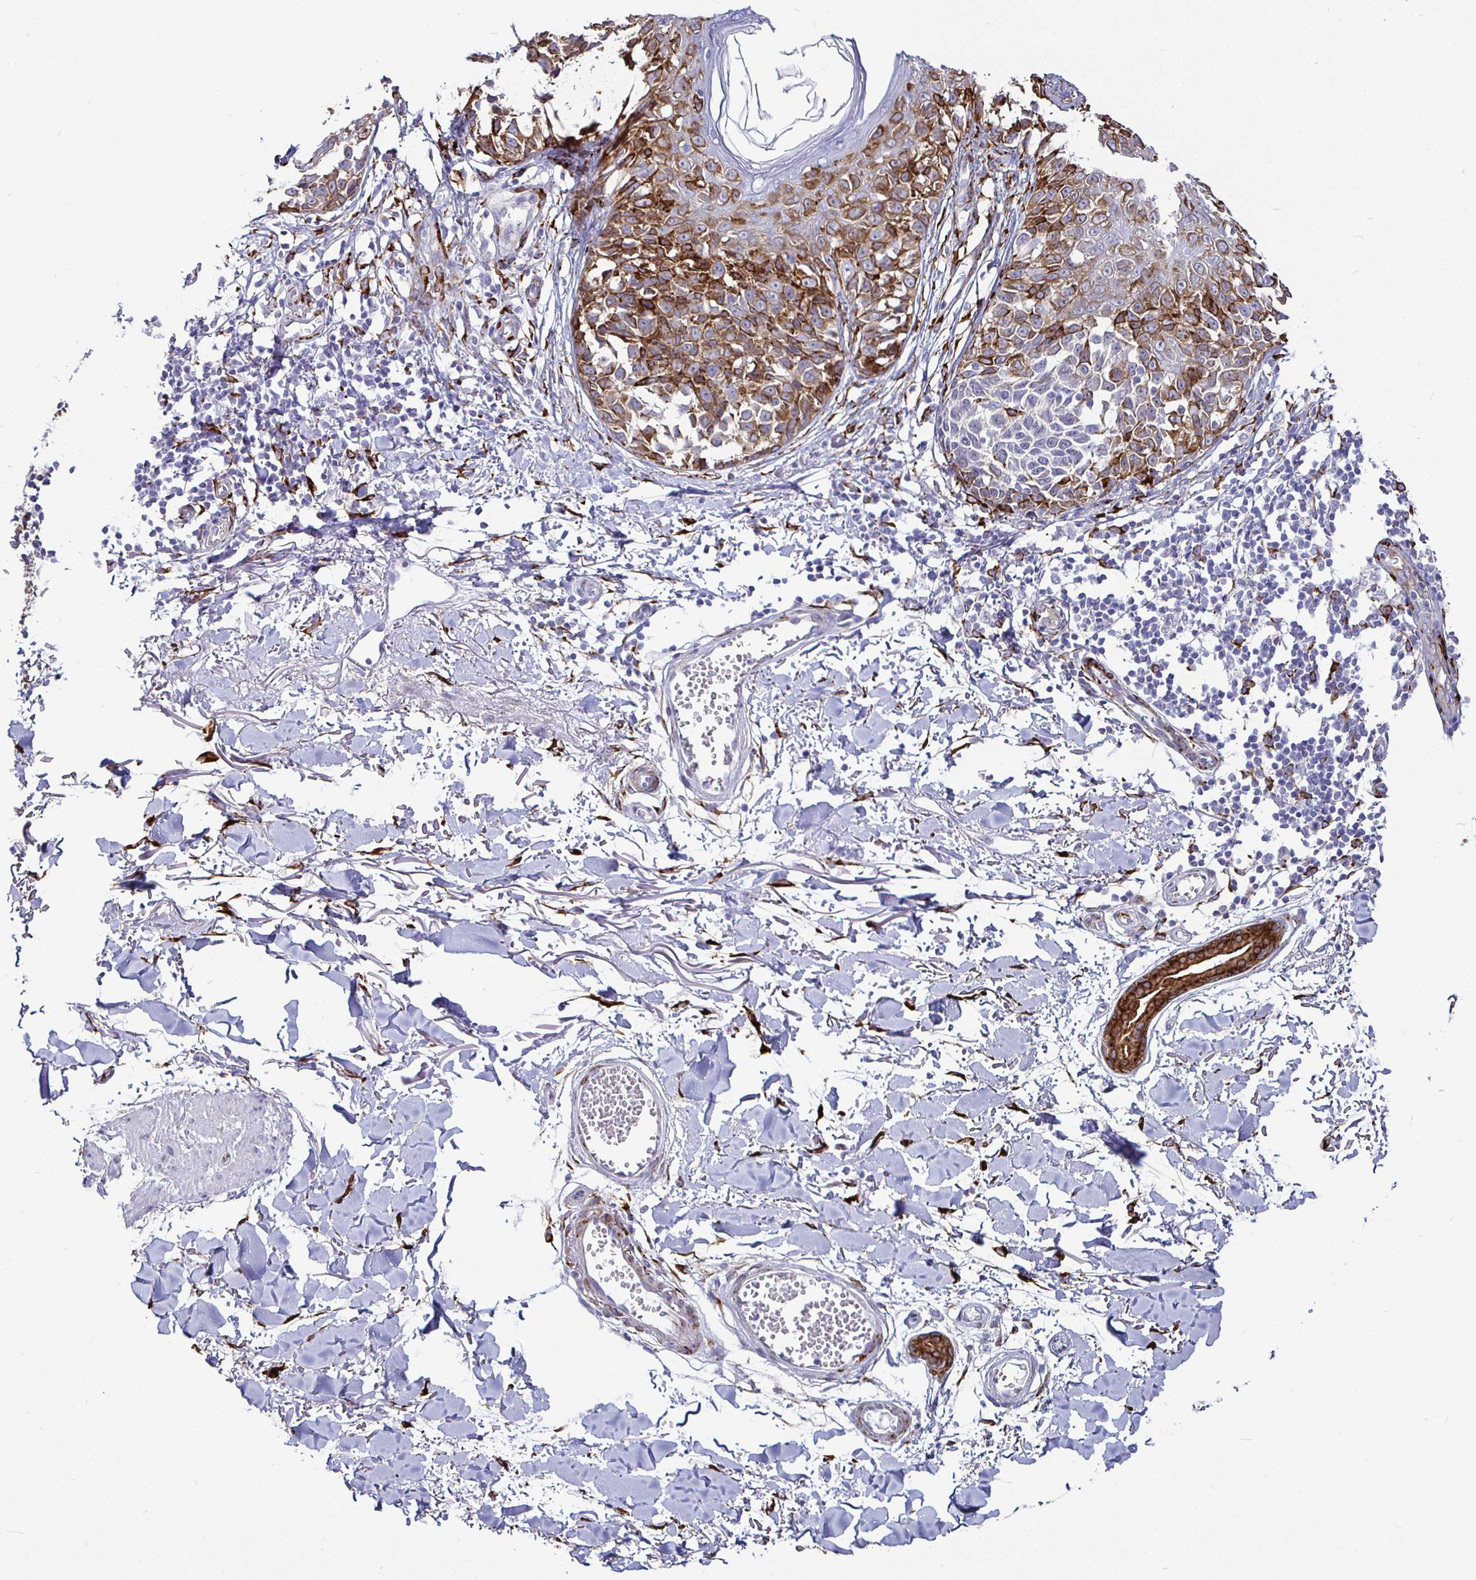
{"staining": {"intensity": "strong", "quantity": ">75%", "location": "cytoplasmic/membranous"}, "tissue": "melanoma", "cell_type": "Tumor cells", "image_type": "cancer", "snomed": [{"axis": "morphology", "description": "Malignant melanoma, NOS"}, {"axis": "topography", "description": "Skin"}], "caption": "Melanoma stained with a brown dye reveals strong cytoplasmic/membranous positive staining in approximately >75% of tumor cells.", "gene": "P4HA2", "patient": {"sex": "male", "age": 73}}